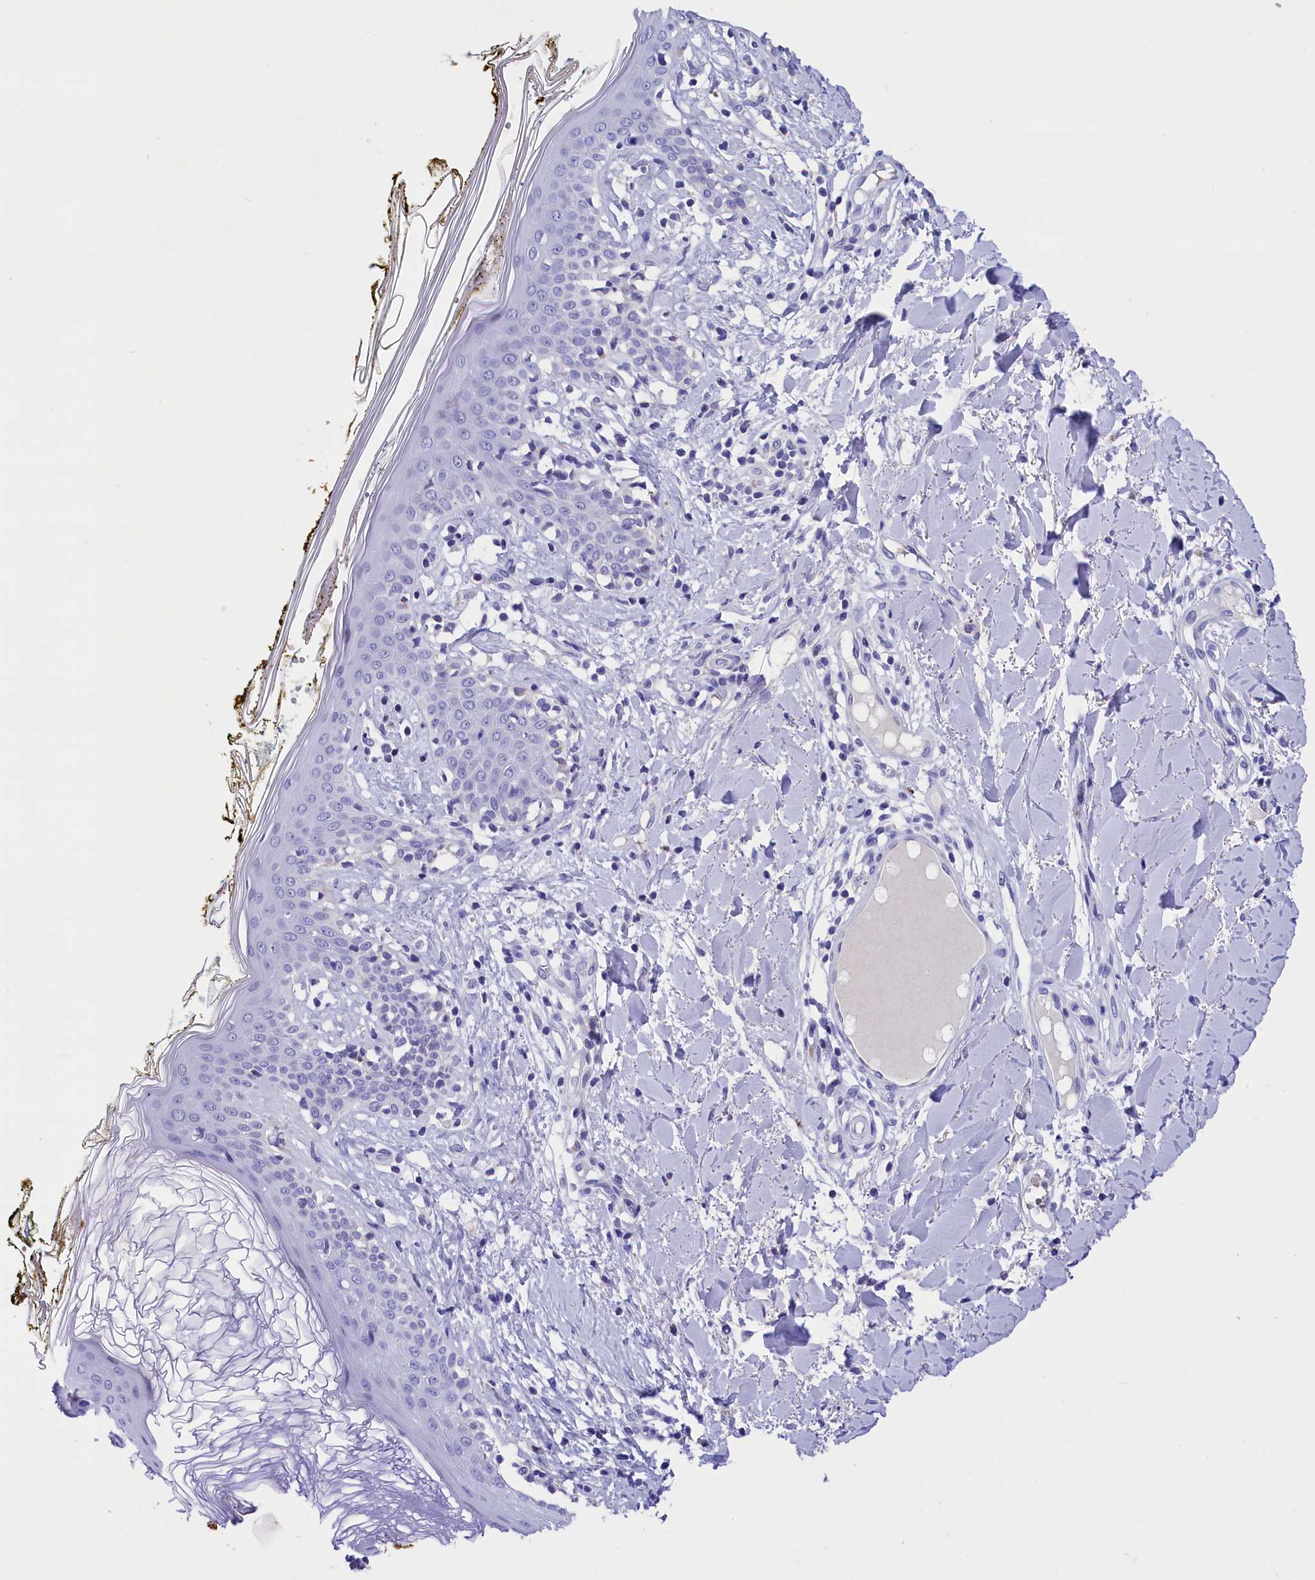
{"staining": {"intensity": "negative", "quantity": "none", "location": "none"}, "tissue": "skin", "cell_type": "Fibroblasts", "image_type": "normal", "snomed": [{"axis": "morphology", "description": "Normal tissue, NOS"}, {"axis": "topography", "description": "Skin"}], "caption": "DAB immunohistochemical staining of unremarkable human skin demonstrates no significant expression in fibroblasts. (Immunohistochemistry, brightfield microscopy, high magnification).", "gene": "ABAT", "patient": {"sex": "female", "age": 34}}